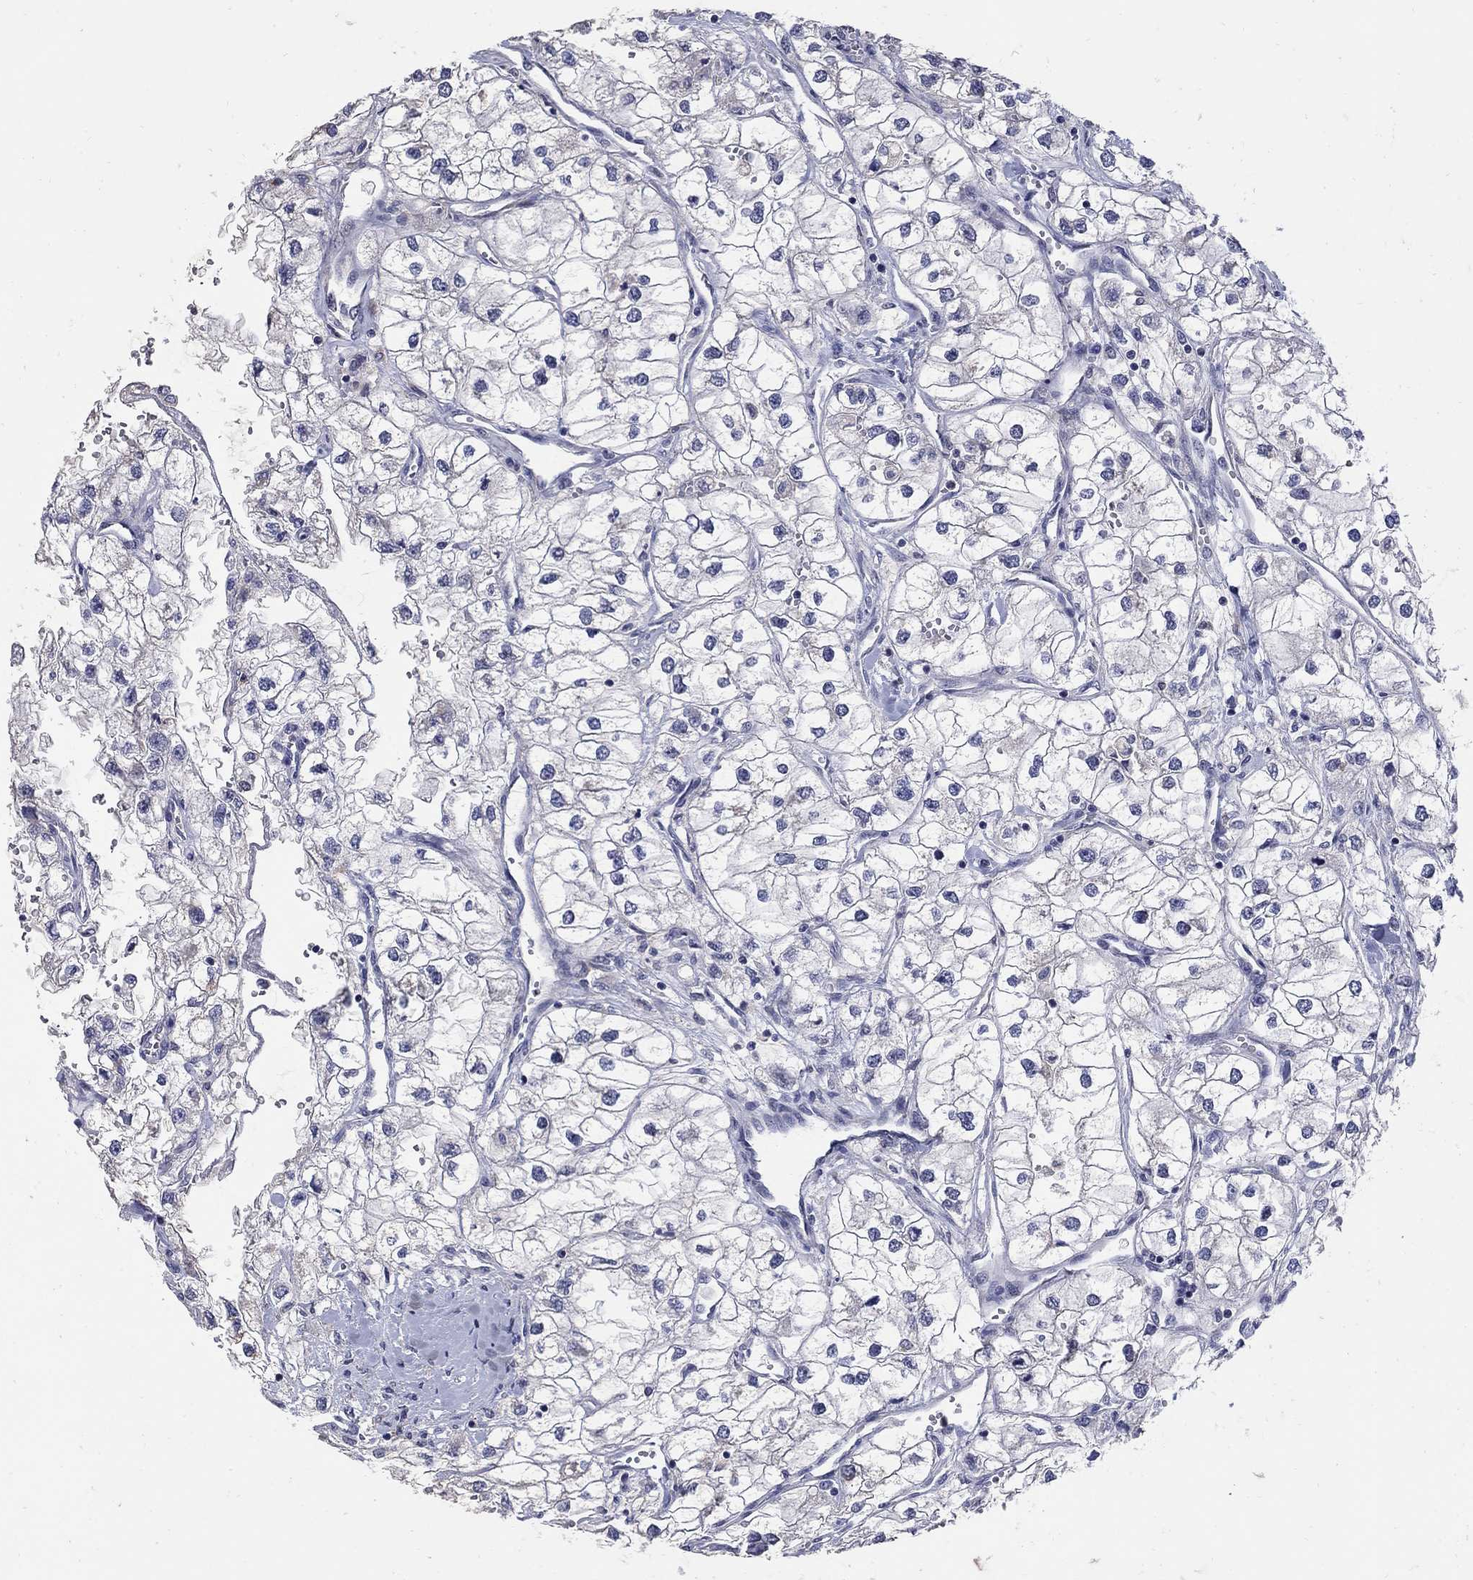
{"staining": {"intensity": "negative", "quantity": "none", "location": "none"}, "tissue": "renal cancer", "cell_type": "Tumor cells", "image_type": "cancer", "snomed": [{"axis": "morphology", "description": "Adenocarcinoma, NOS"}, {"axis": "topography", "description": "Kidney"}], "caption": "Tumor cells are negative for brown protein staining in renal cancer.", "gene": "CETN1", "patient": {"sex": "male", "age": 59}}